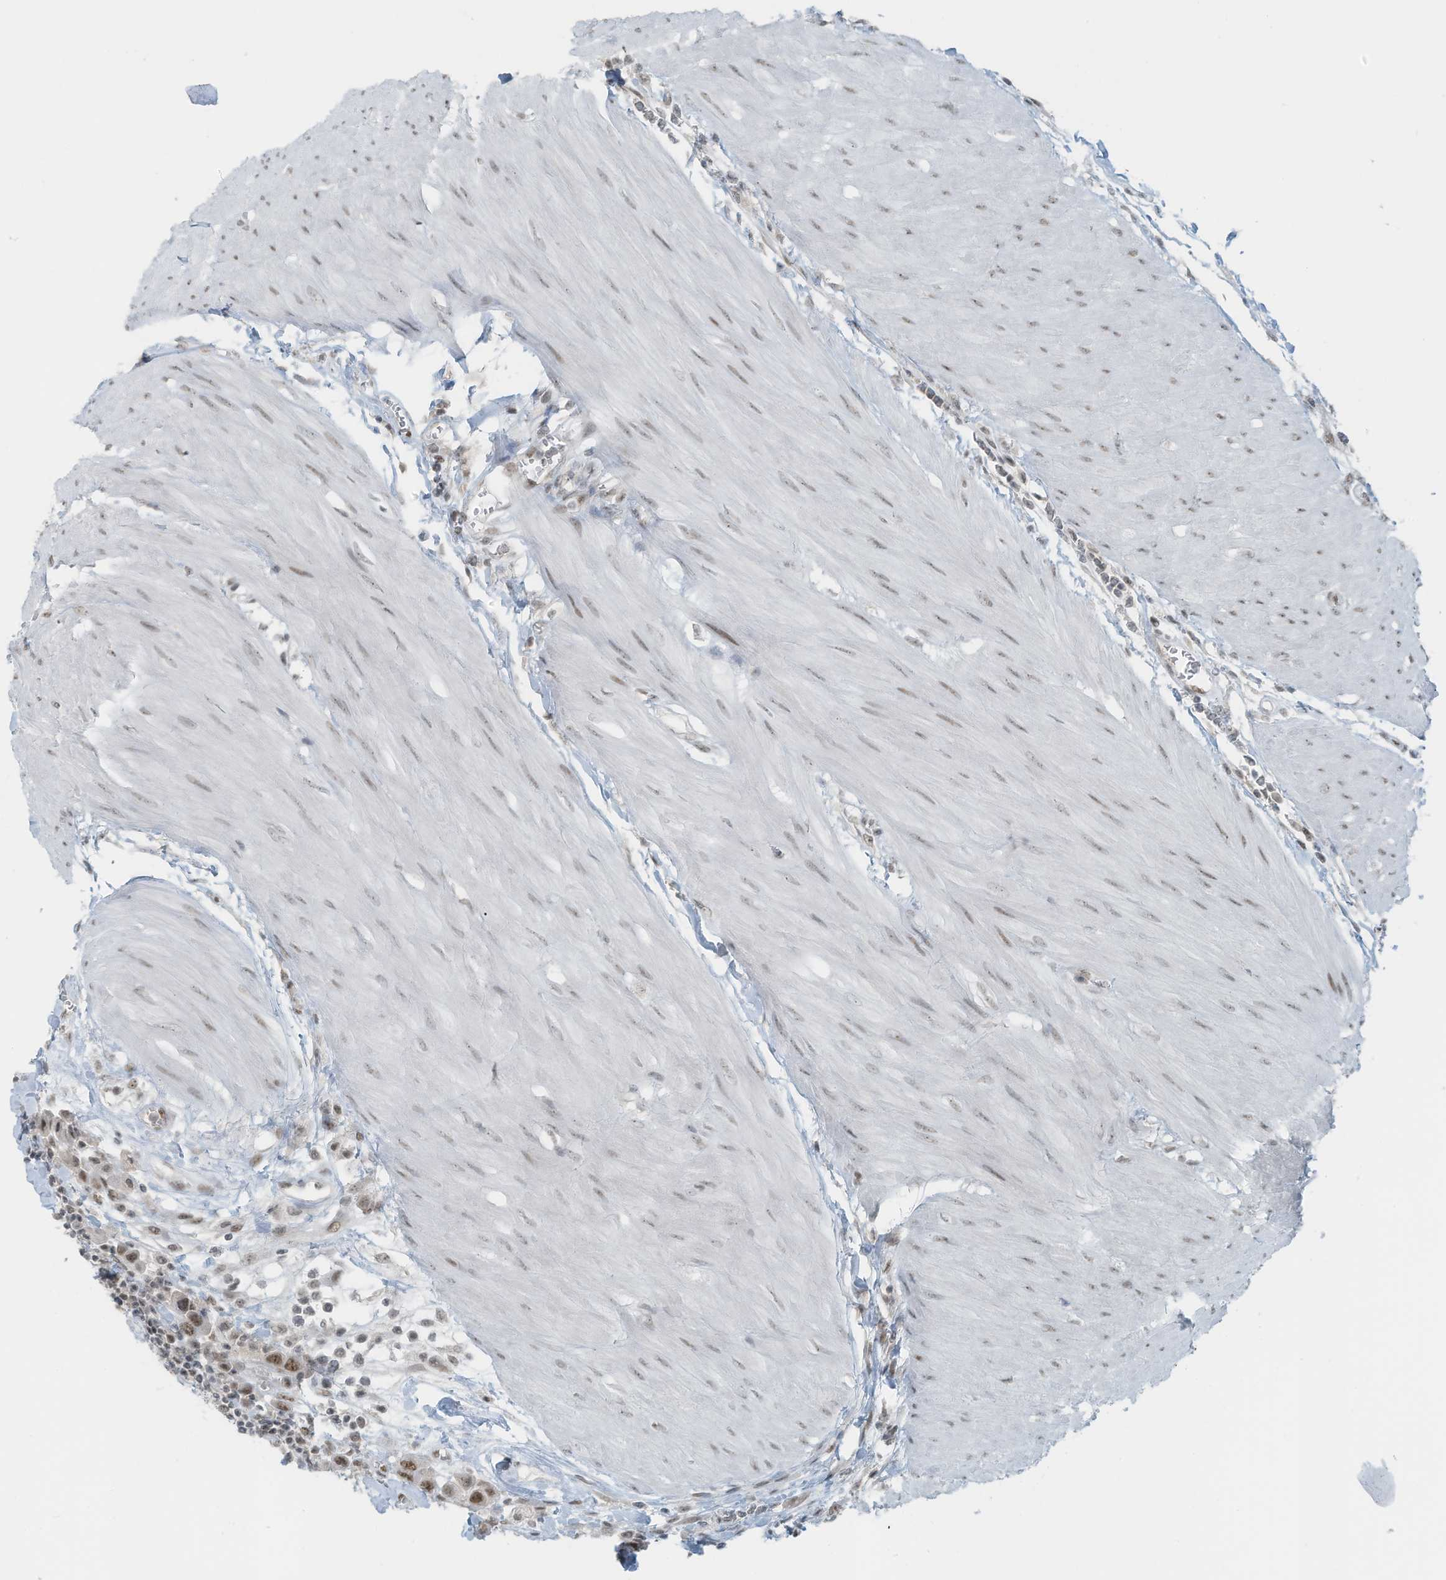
{"staining": {"intensity": "moderate", "quantity": ">75%", "location": "nuclear"}, "tissue": "urothelial cancer", "cell_type": "Tumor cells", "image_type": "cancer", "snomed": [{"axis": "morphology", "description": "Urothelial carcinoma, High grade"}, {"axis": "topography", "description": "Urinary bladder"}], "caption": "Tumor cells demonstrate medium levels of moderate nuclear staining in about >75% of cells in high-grade urothelial carcinoma.", "gene": "WRNIP1", "patient": {"sex": "male", "age": 50}}